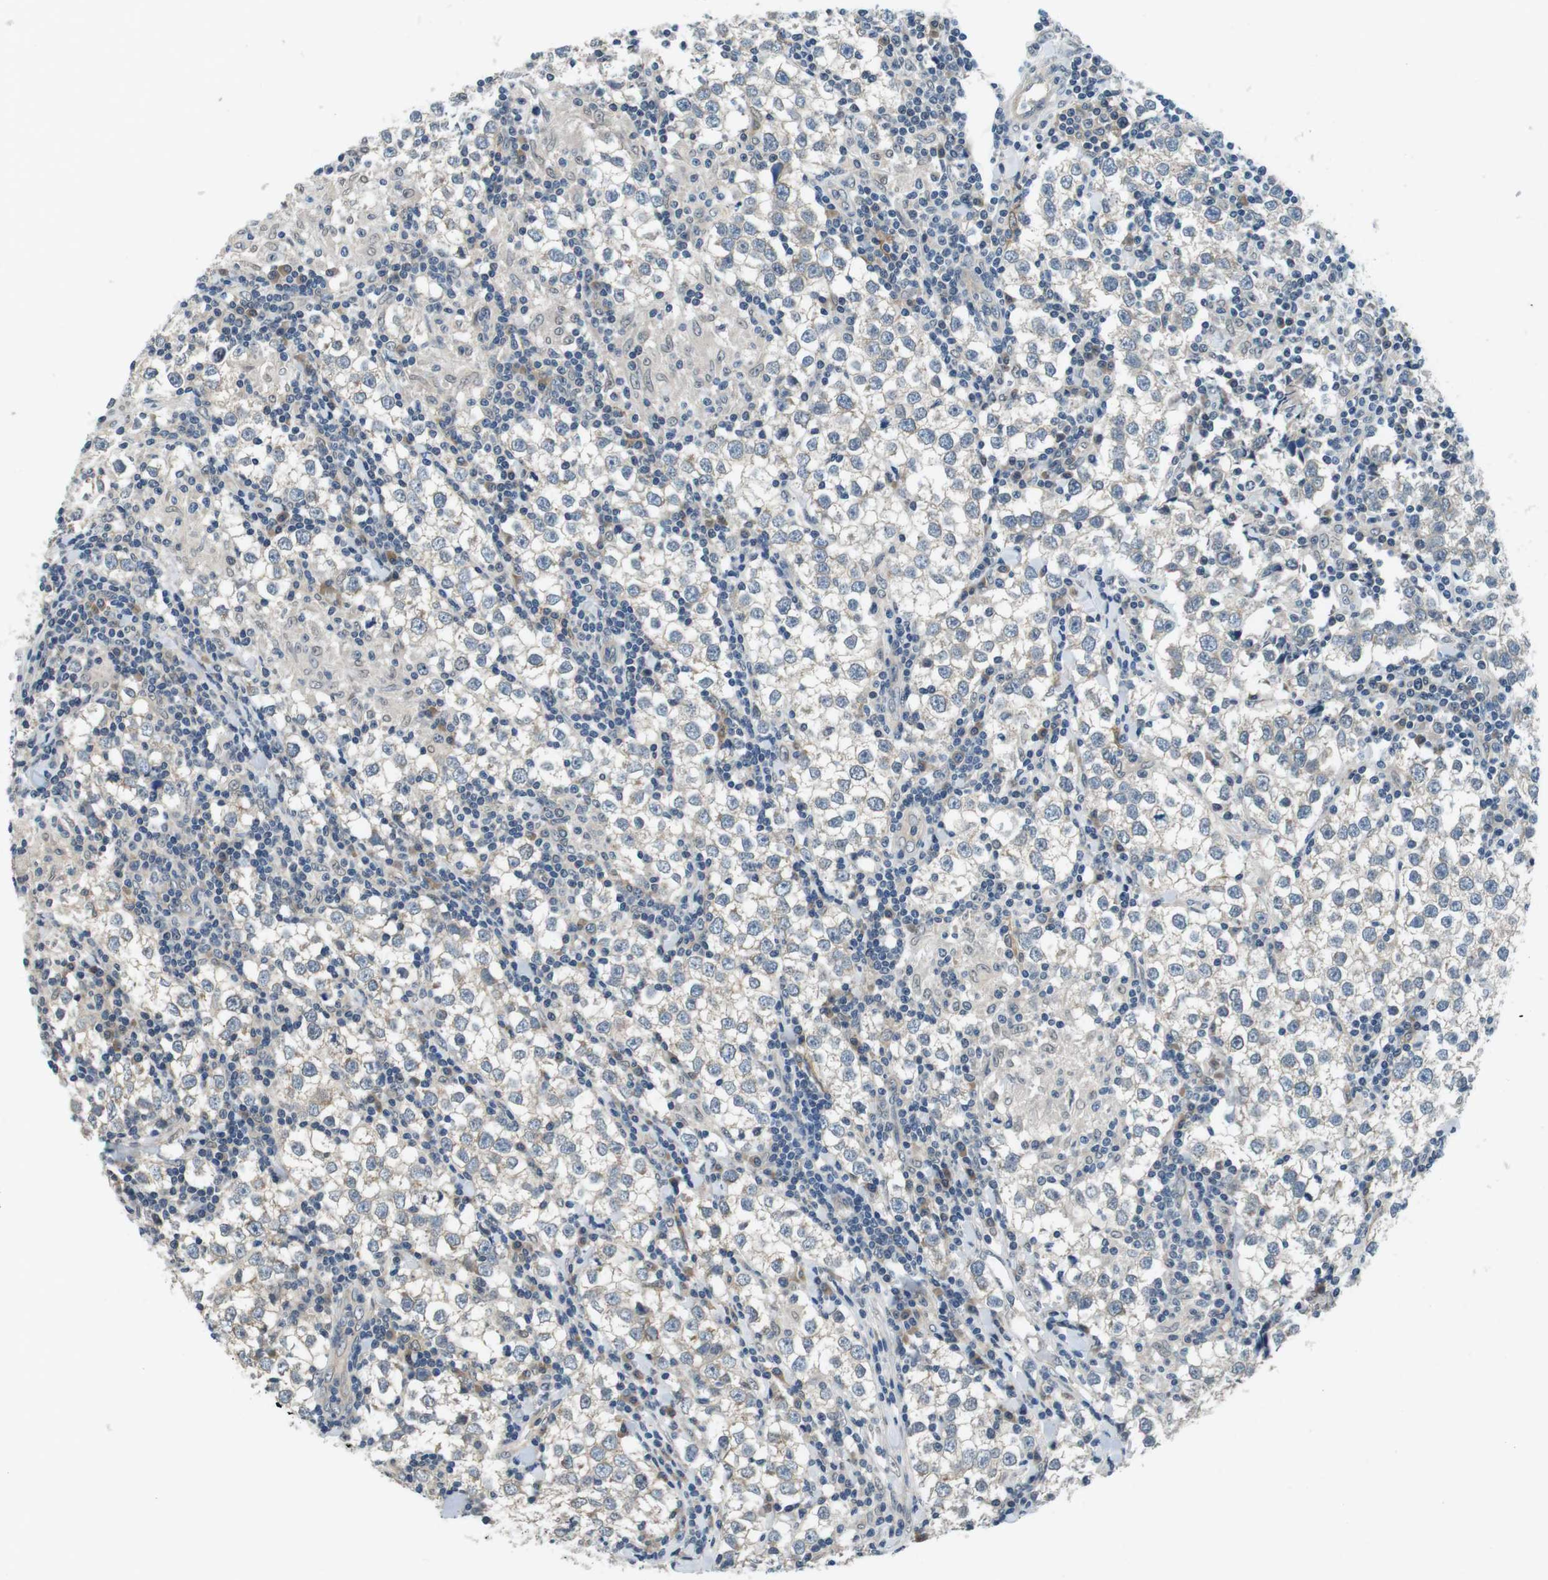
{"staining": {"intensity": "negative", "quantity": "none", "location": "none"}, "tissue": "testis cancer", "cell_type": "Tumor cells", "image_type": "cancer", "snomed": [{"axis": "morphology", "description": "Seminoma, NOS"}, {"axis": "morphology", "description": "Carcinoma, Embryonal, NOS"}, {"axis": "topography", "description": "Testis"}], "caption": "Testis cancer stained for a protein using immunohistochemistry exhibits no positivity tumor cells.", "gene": "CD163L1", "patient": {"sex": "male", "age": 36}}